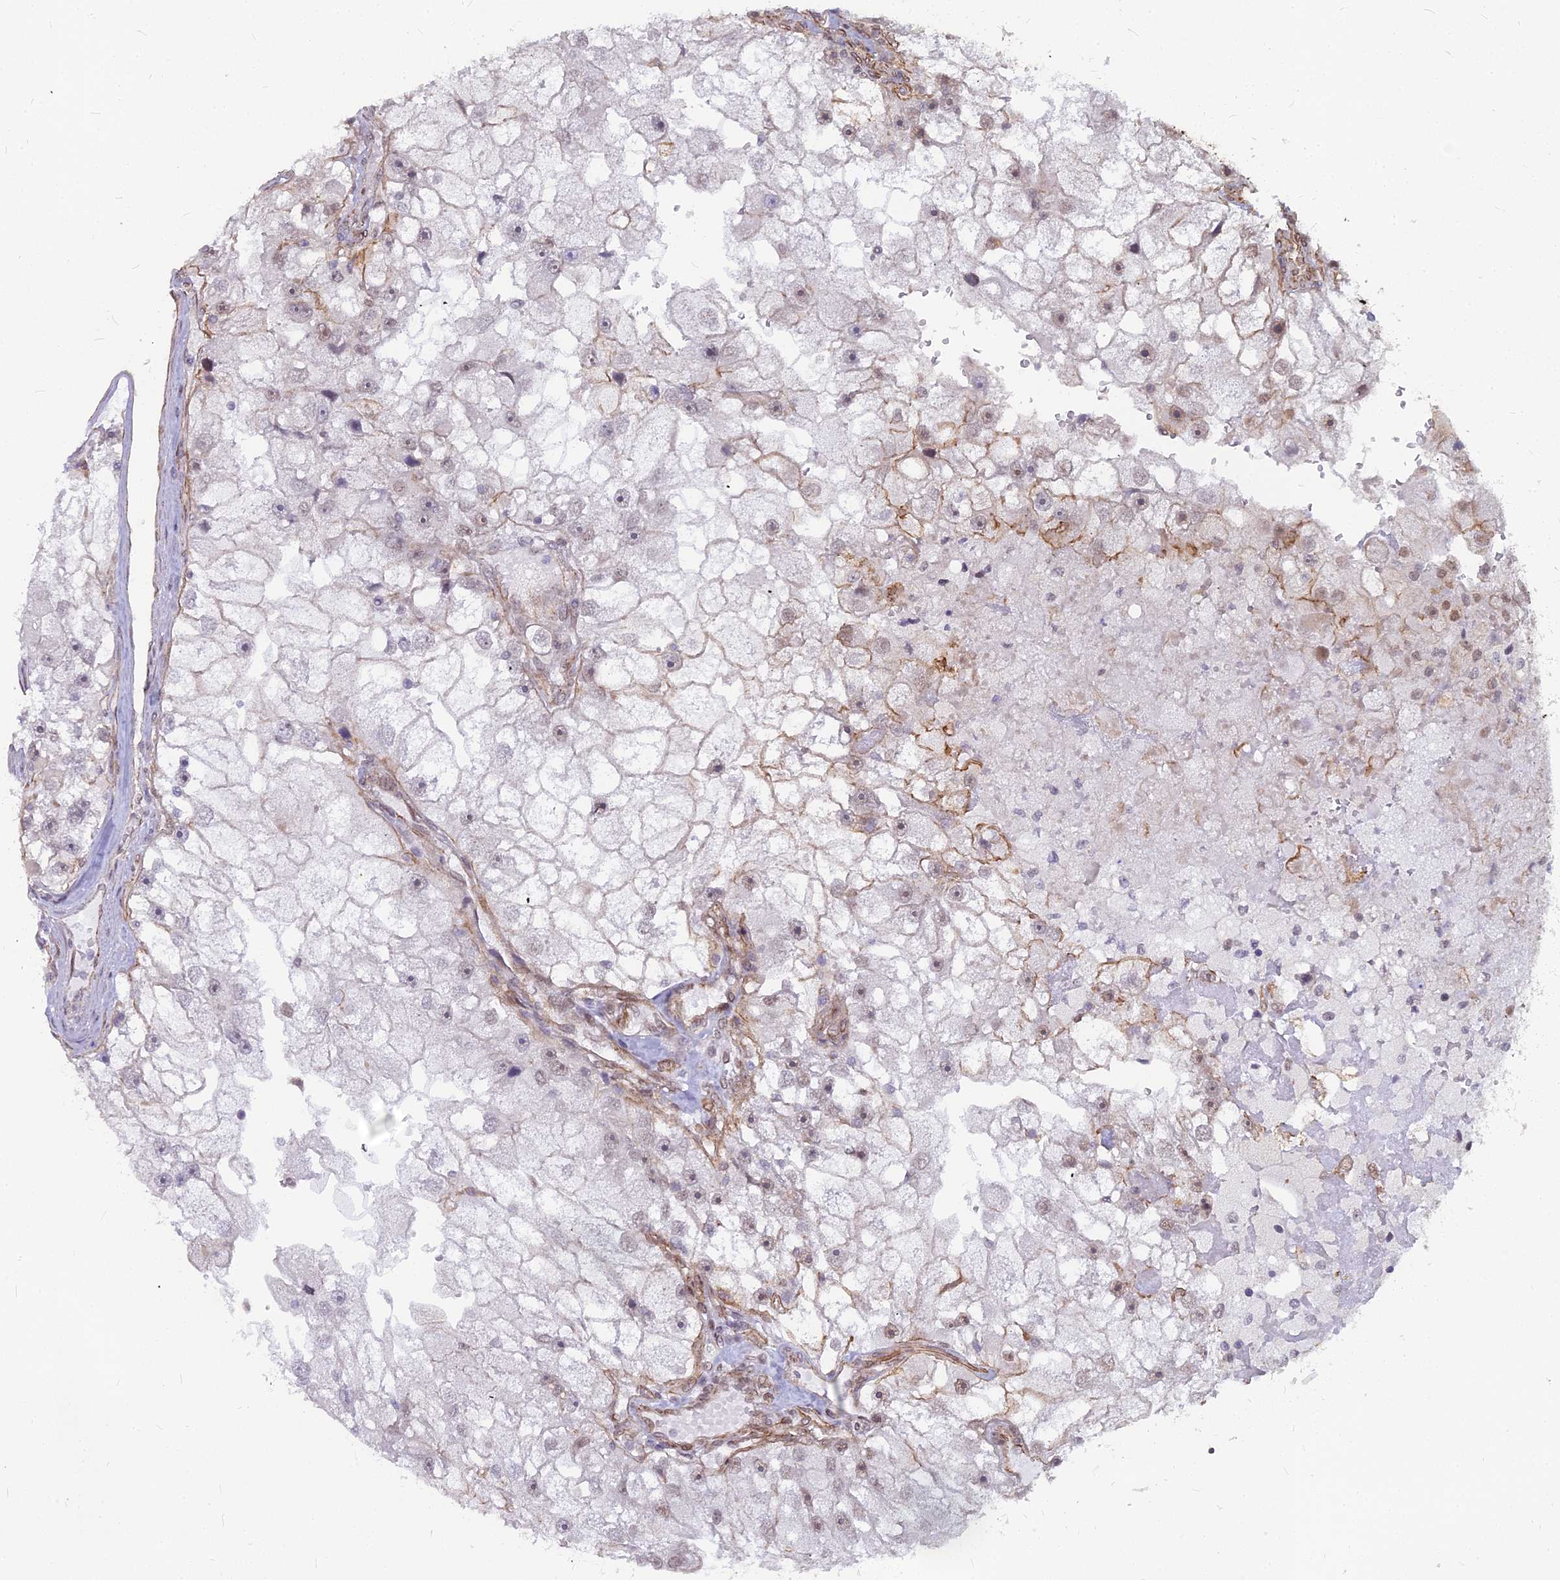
{"staining": {"intensity": "moderate", "quantity": "<25%", "location": "cytoplasmic/membranous"}, "tissue": "renal cancer", "cell_type": "Tumor cells", "image_type": "cancer", "snomed": [{"axis": "morphology", "description": "Adenocarcinoma, NOS"}, {"axis": "topography", "description": "Kidney"}], "caption": "DAB immunohistochemical staining of renal adenocarcinoma exhibits moderate cytoplasmic/membranous protein expression in approximately <25% of tumor cells. The protein of interest is stained brown, and the nuclei are stained in blue (DAB IHC with brightfield microscopy, high magnification).", "gene": "YJU2", "patient": {"sex": "male", "age": 63}}